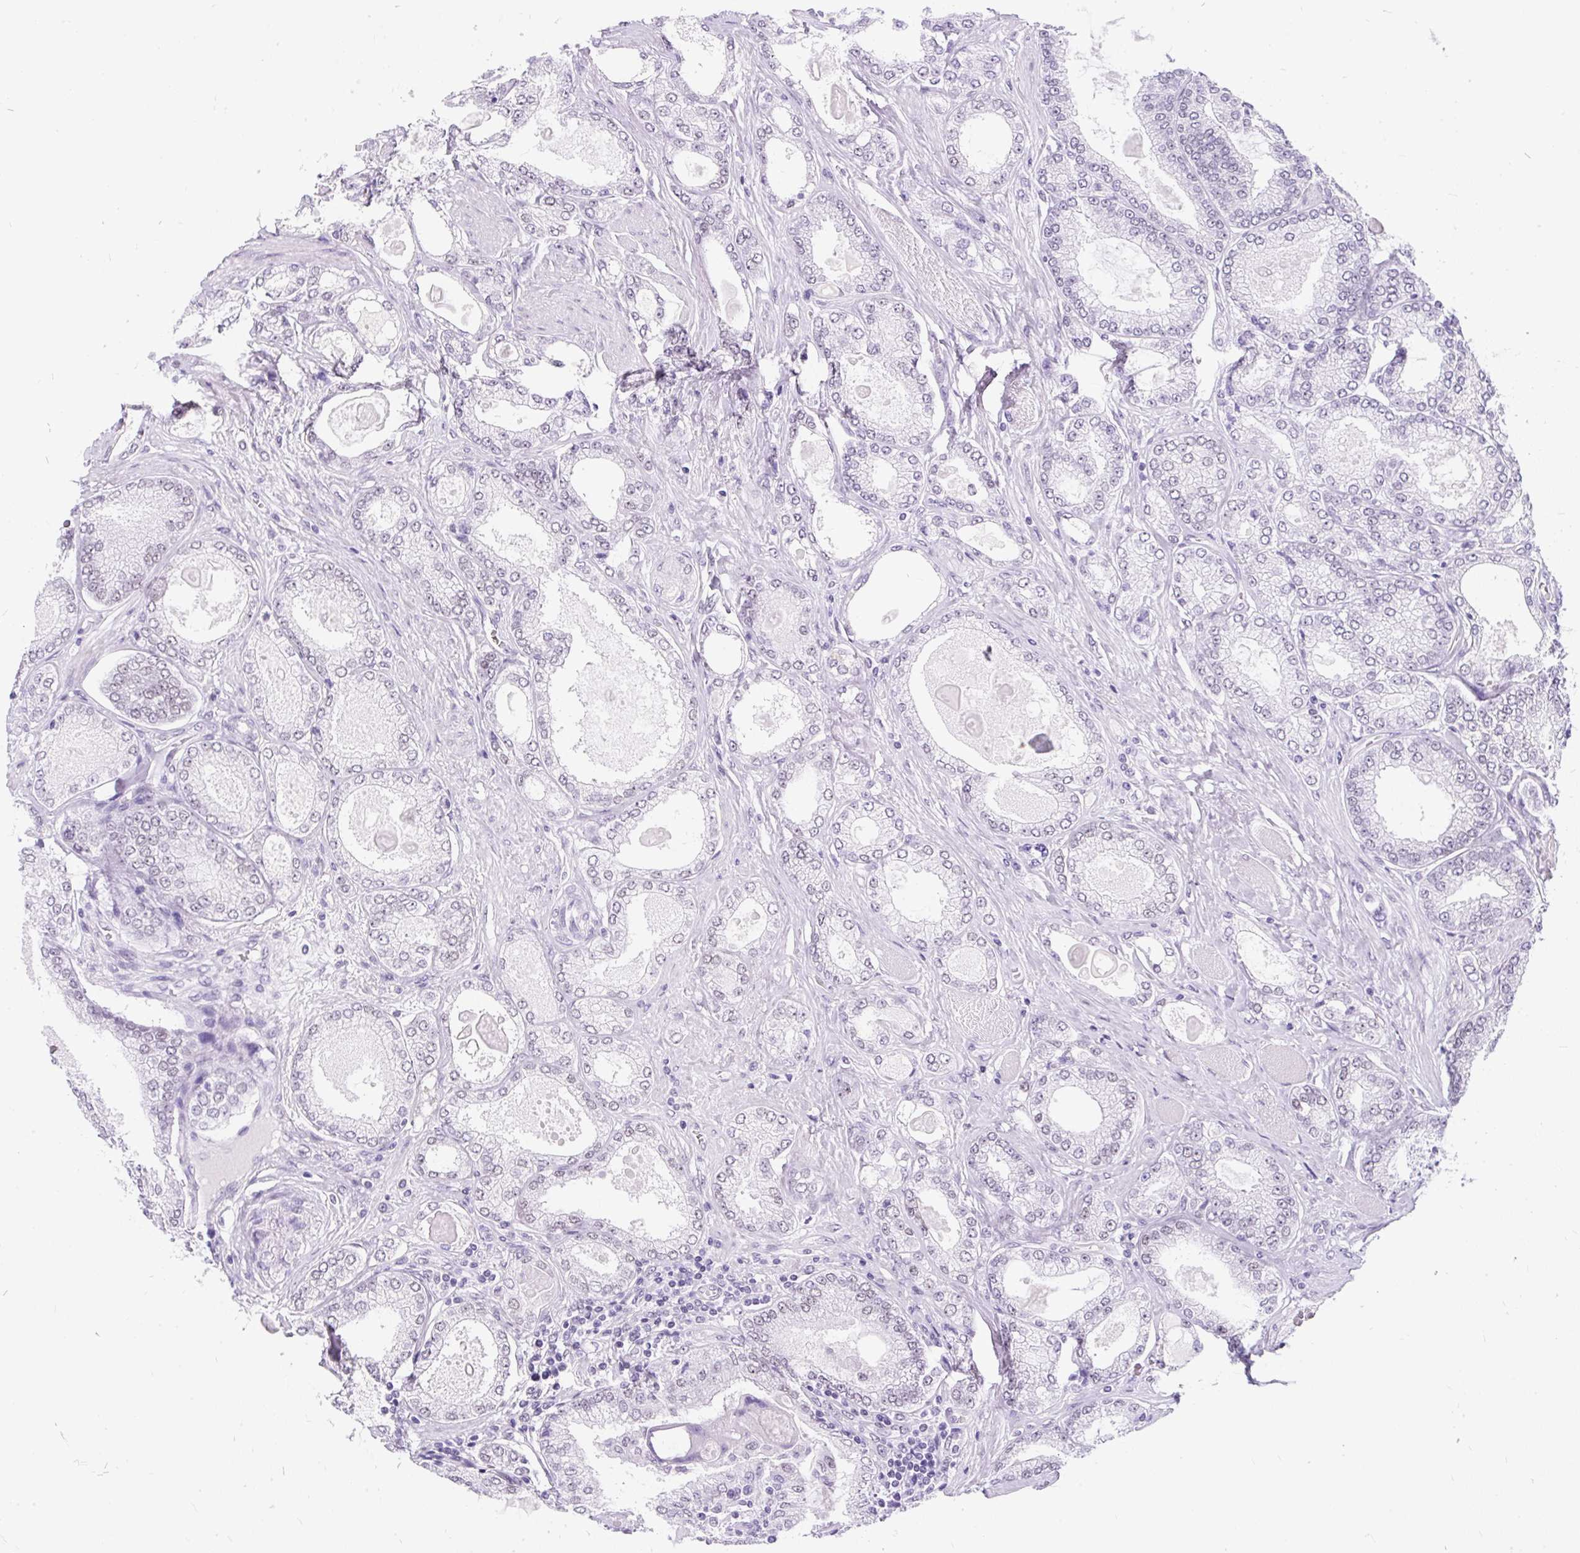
{"staining": {"intensity": "weak", "quantity": "<25%", "location": "nuclear"}, "tissue": "prostate cancer", "cell_type": "Tumor cells", "image_type": "cancer", "snomed": [{"axis": "morphology", "description": "Adenocarcinoma, High grade"}, {"axis": "topography", "description": "Prostate"}], "caption": "Tumor cells show no significant protein staining in prostate cancer (high-grade adenocarcinoma).", "gene": "PLCXD2", "patient": {"sex": "male", "age": 68}}